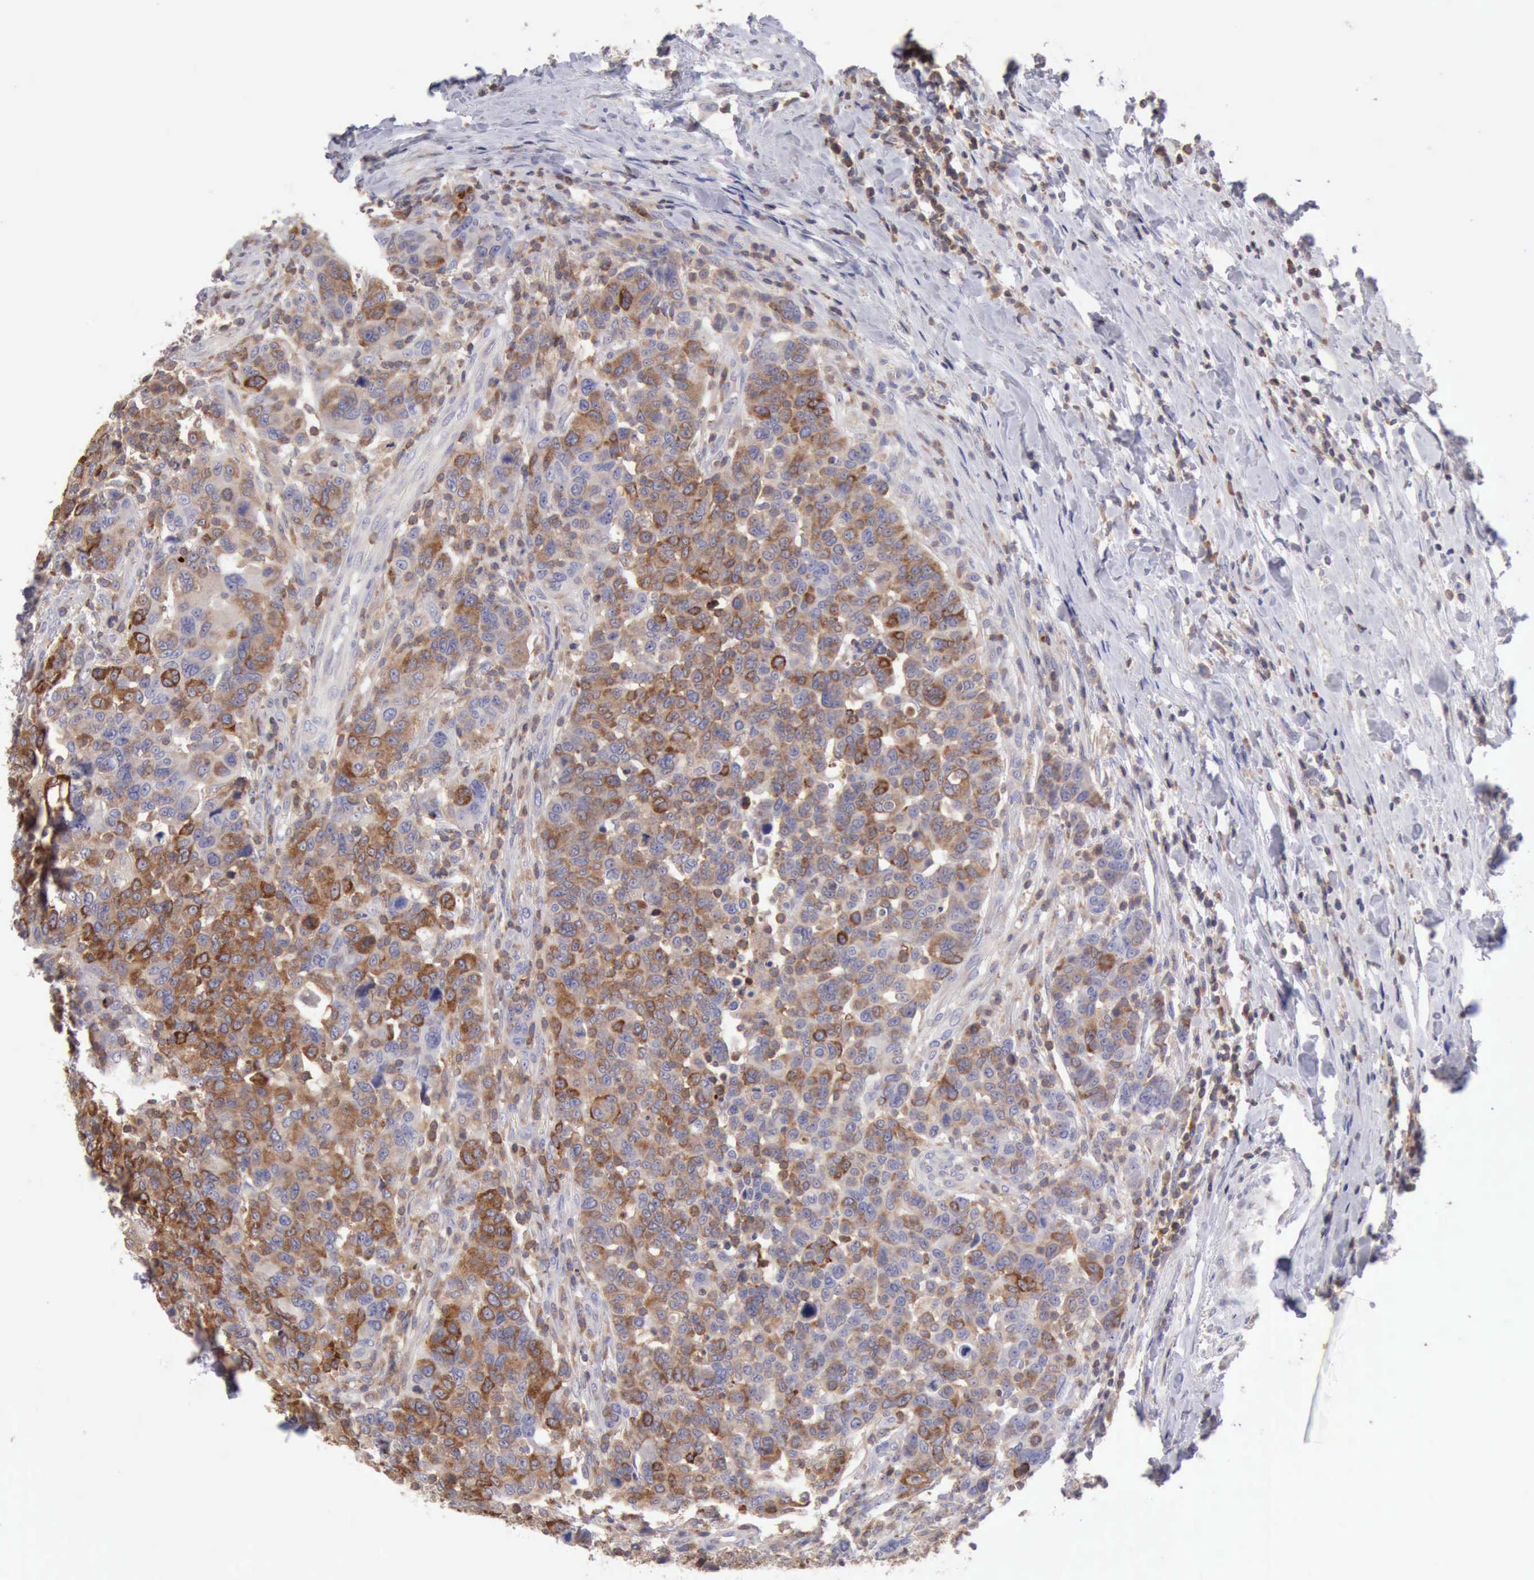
{"staining": {"intensity": "moderate", "quantity": "25%-75%", "location": "cytoplasmic/membranous"}, "tissue": "breast cancer", "cell_type": "Tumor cells", "image_type": "cancer", "snomed": [{"axis": "morphology", "description": "Duct carcinoma"}, {"axis": "topography", "description": "Breast"}], "caption": "Immunohistochemistry (IHC) micrograph of human breast intraductal carcinoma stained for a protein (brown), which displays medium levels of moderate cytoplasmic/membranous expression in about 25%-75% of tumor cells.", "gene": "SASH3", "patient": {"sex": "female", "age": 37}}